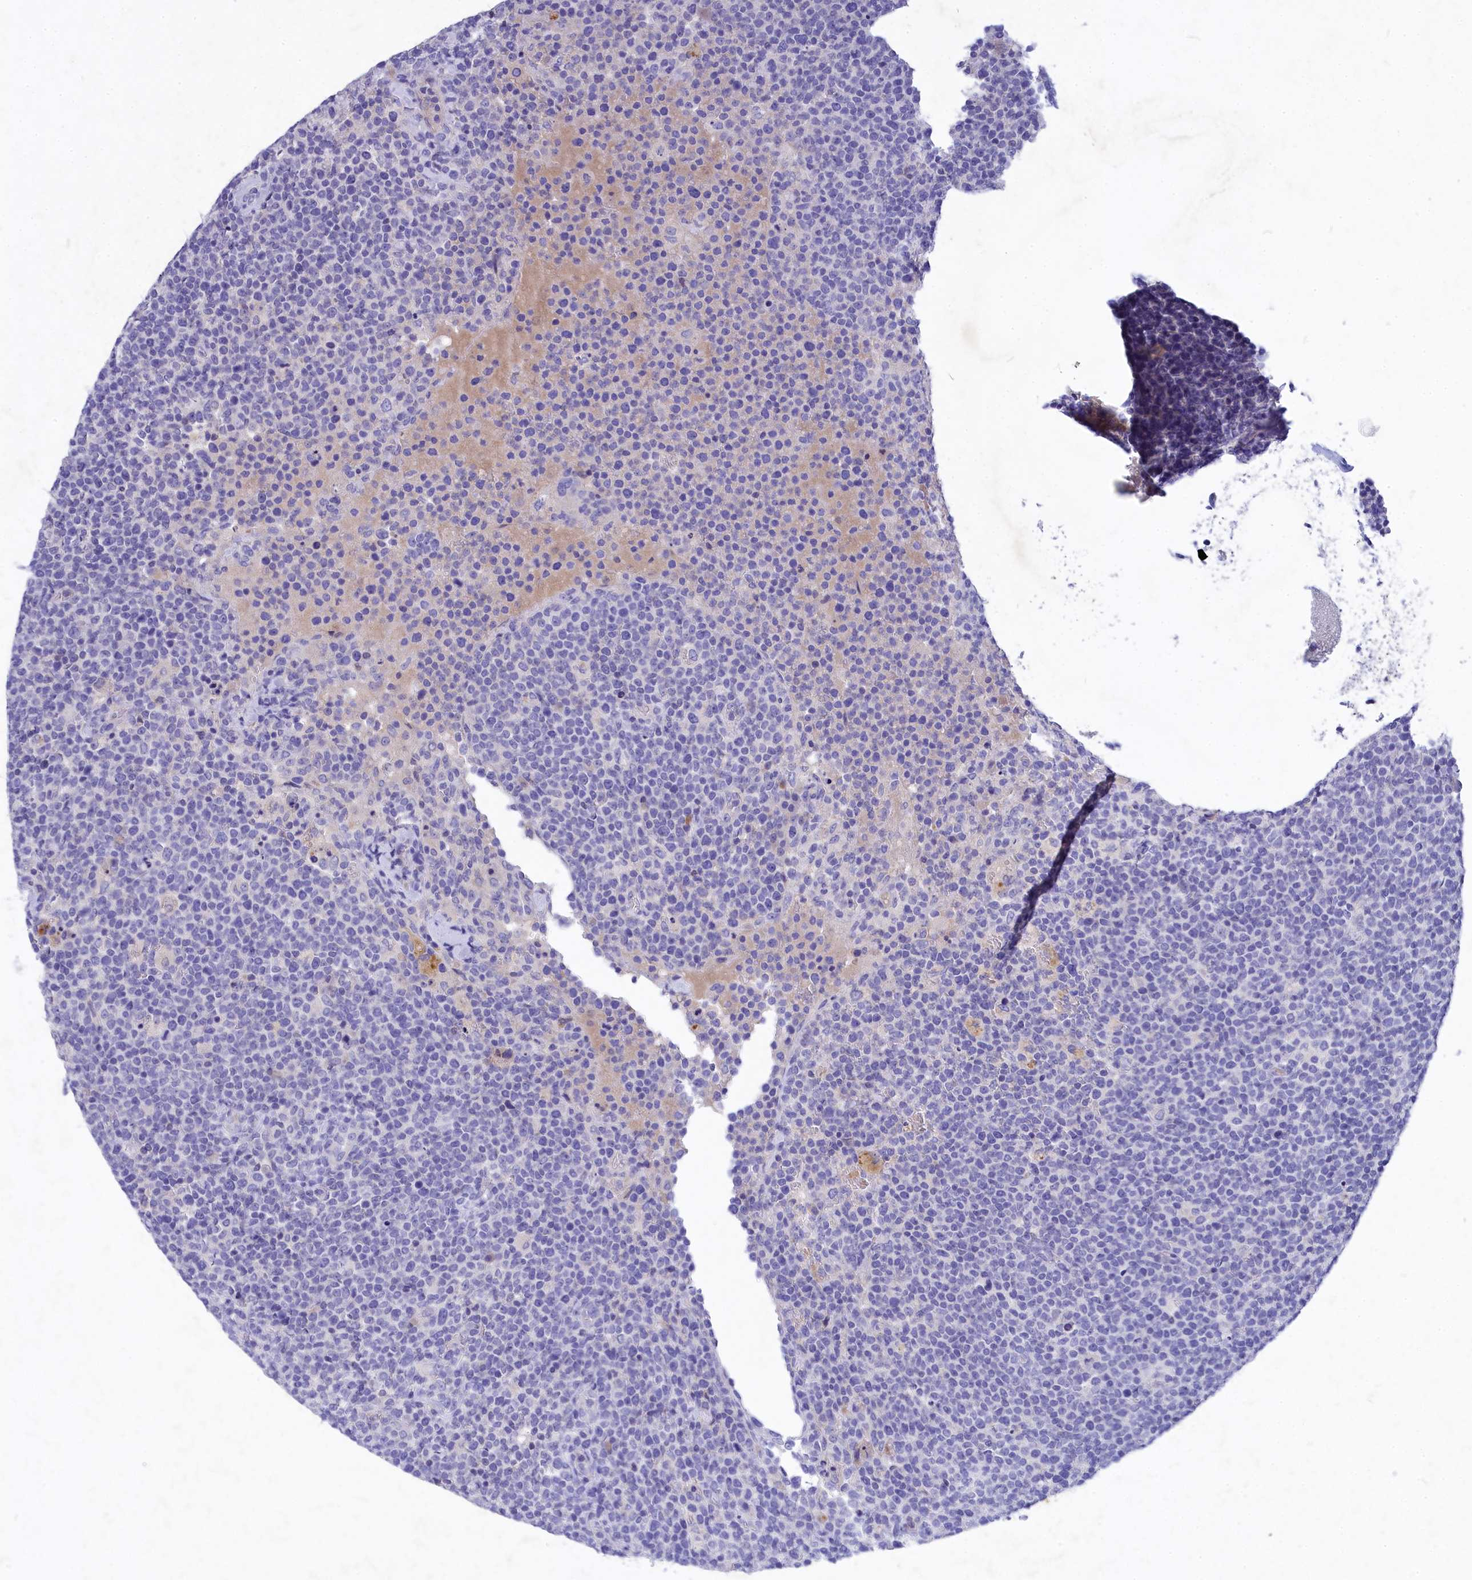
{"staining": {"intensity": "negative", "quantity": "none", "location": "none"}, "tissue": "lymphoma", "cell_type": "Tumor cells", "image_type": "cancer", "snomed": [{"axis": "morphology", "description": "Malignant lymphoma, non-Hodgkin's type, High grade"}, {"axis": "topography", "description": "Lymph node"}], "caption": "DAB immunohistochemical staining of human high-grade malignant lymphoma, non-Hodgkin's type reveals no significant positivity in tumor cells. (DAB IHC with hematoxylin counter stain).", "gene": "DEFB119", "patient": {"sex": "male", "age": 61}}